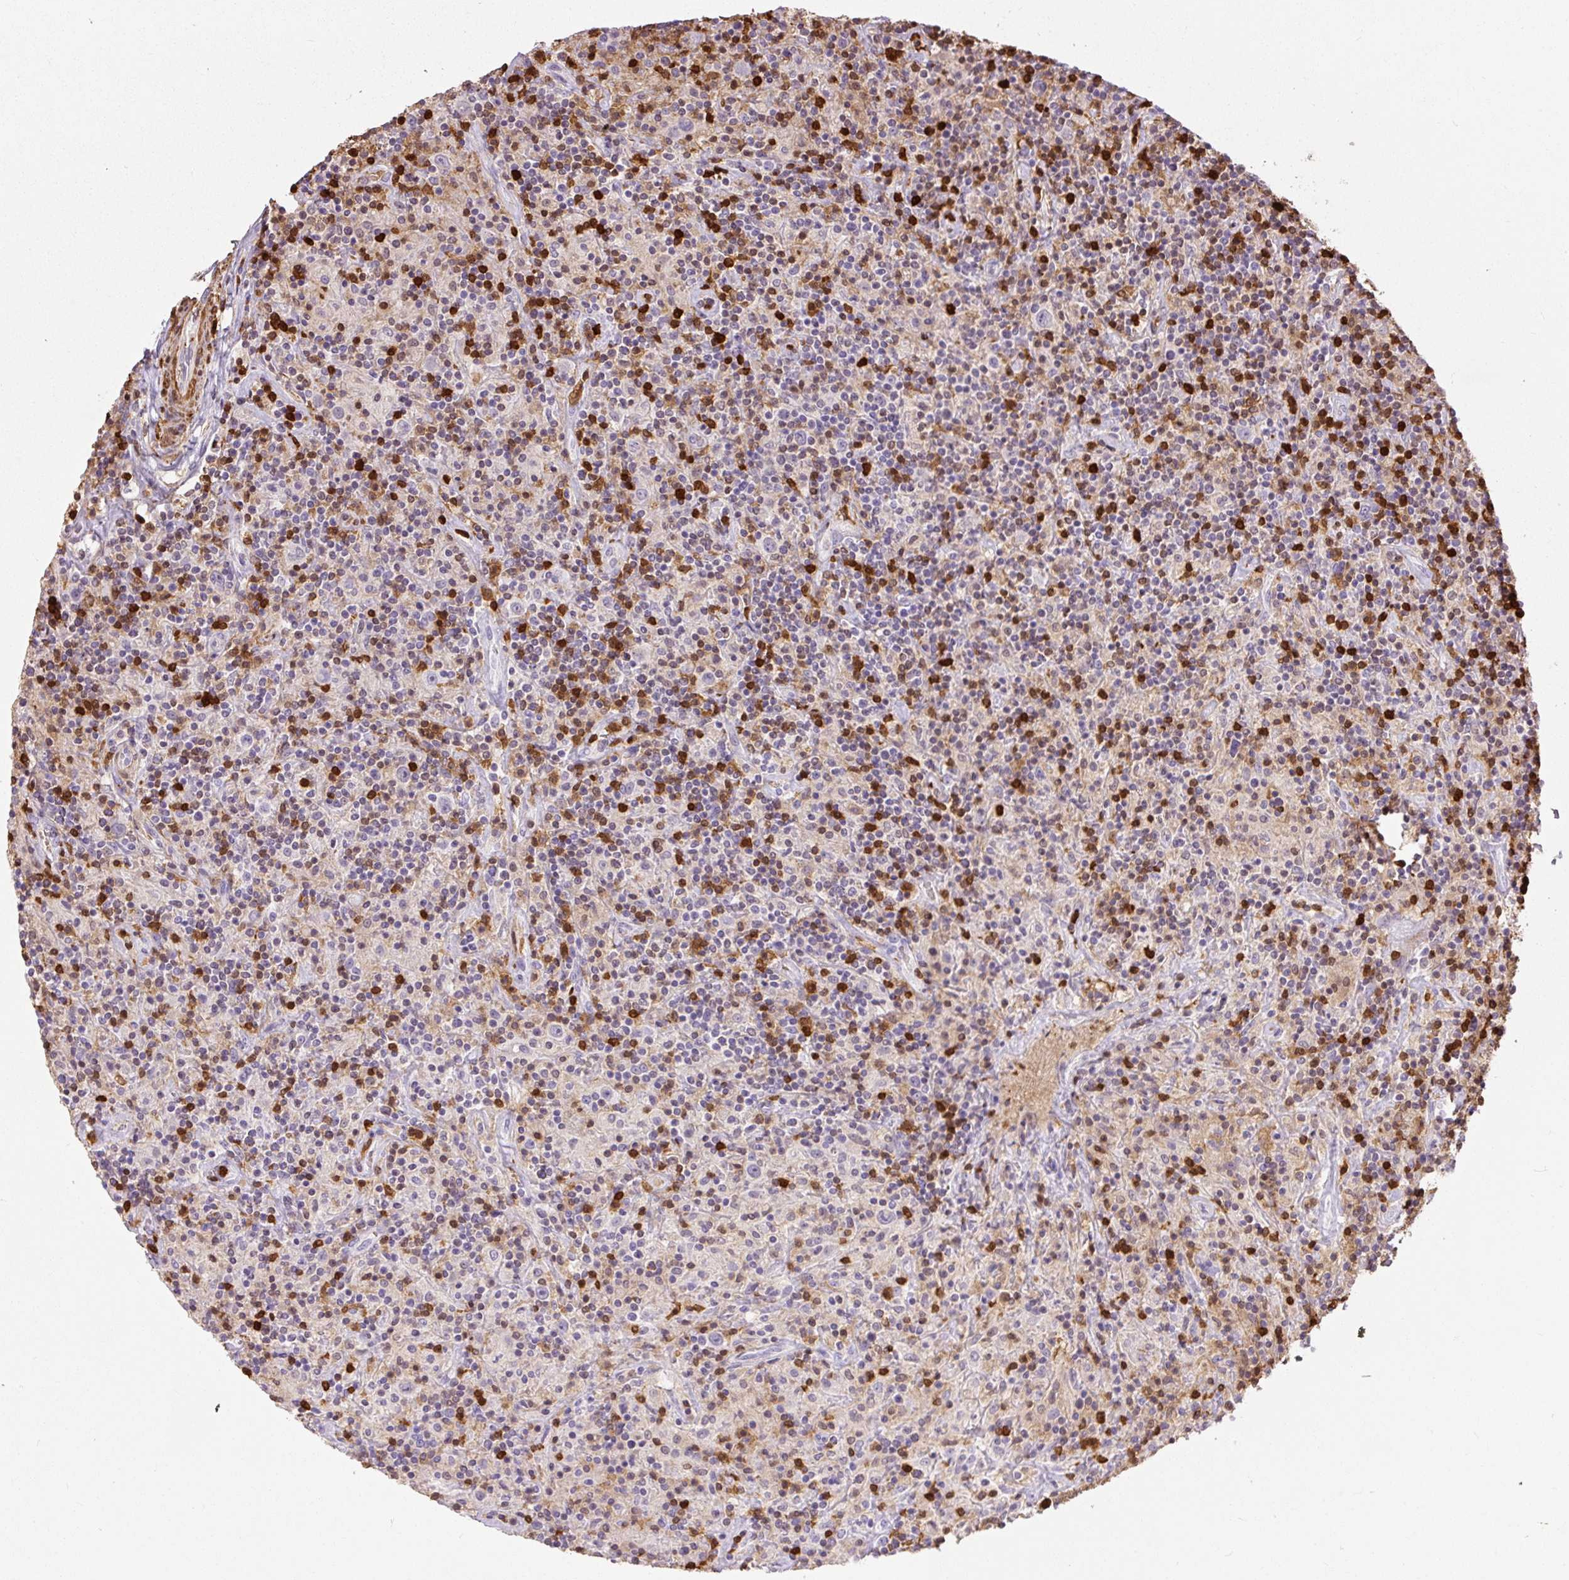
{"staining": {"intensity": "negative", "quantity": "none", "location": "none"}, "tissue": "lymphoma", "cell_type": "Tumor cells", "image_type": "cancer", "snomed": [{"axis": "morphology", "description": "Hodgkin's disease, NOS"}, {"axis": "topography", "description": "Lymph node"}], "caption": "Tumor cells show no significant protein staining in lymphoma.", "gene": "S100A4", "patient": {"sex": "male", "age": 70}}